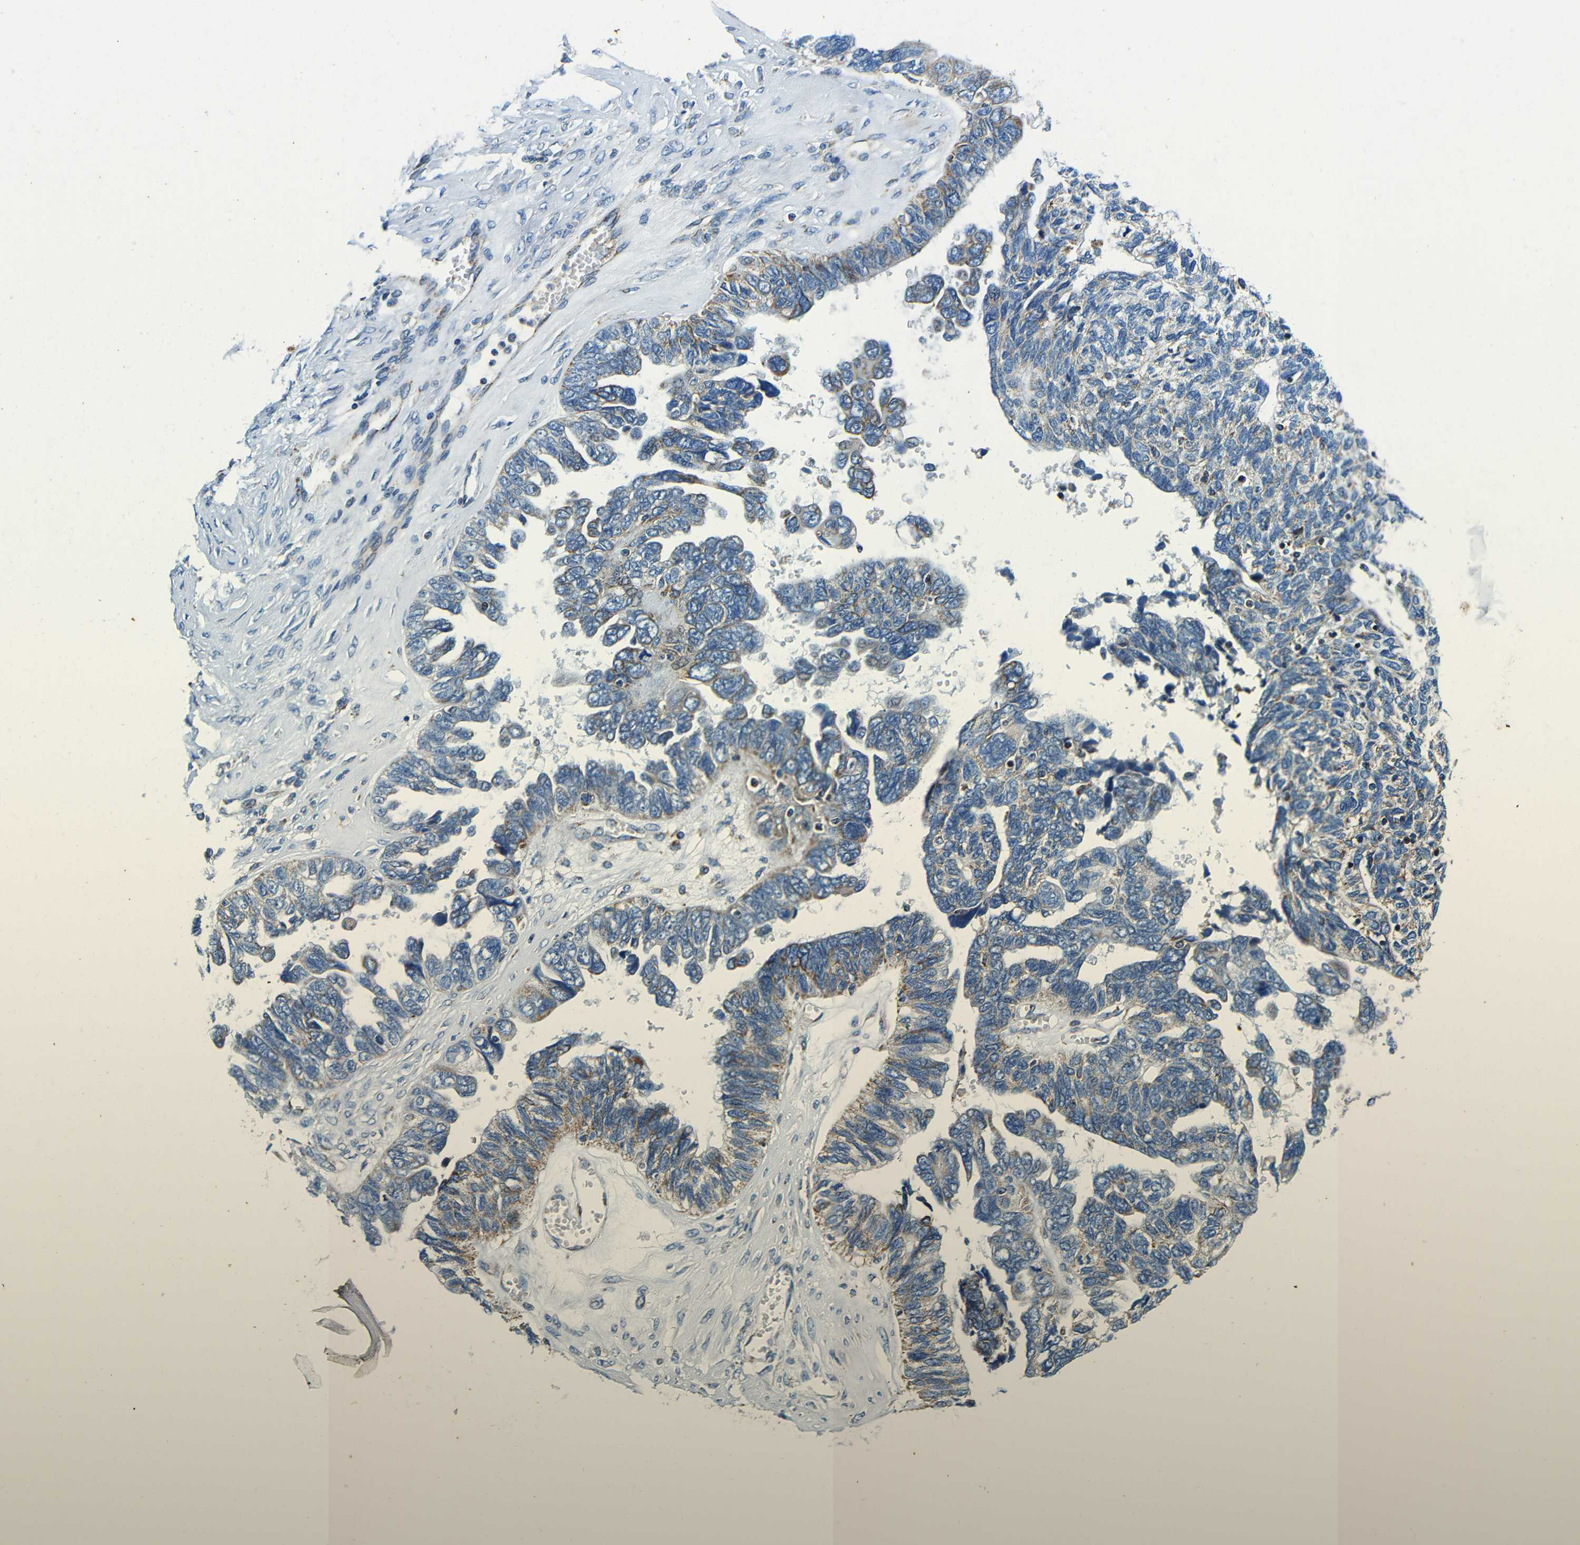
{"staining": {"intensity": "moderate", "quantity": "25%-75%", "location": "cytoplasmic/membranous"}, "tissue": "ovarian cancer", "cell_type": "Tumor cells", "image_type": "cancer", "snomed": [{"axis": "morphology", "description": "Cystadenocarcinoma, serous, NOS"}, {"axis": "topography", "description": "Ovary"}], "caption": "Immunohistochemical staining of human ovarian cancer demonstrates medium levels of moderate cytoplasmic/membranous protein staining in approximately 25%-75% of tumor cells.", "gene": "GALNT18", "patient": {"sex": "female", "age": 79}}